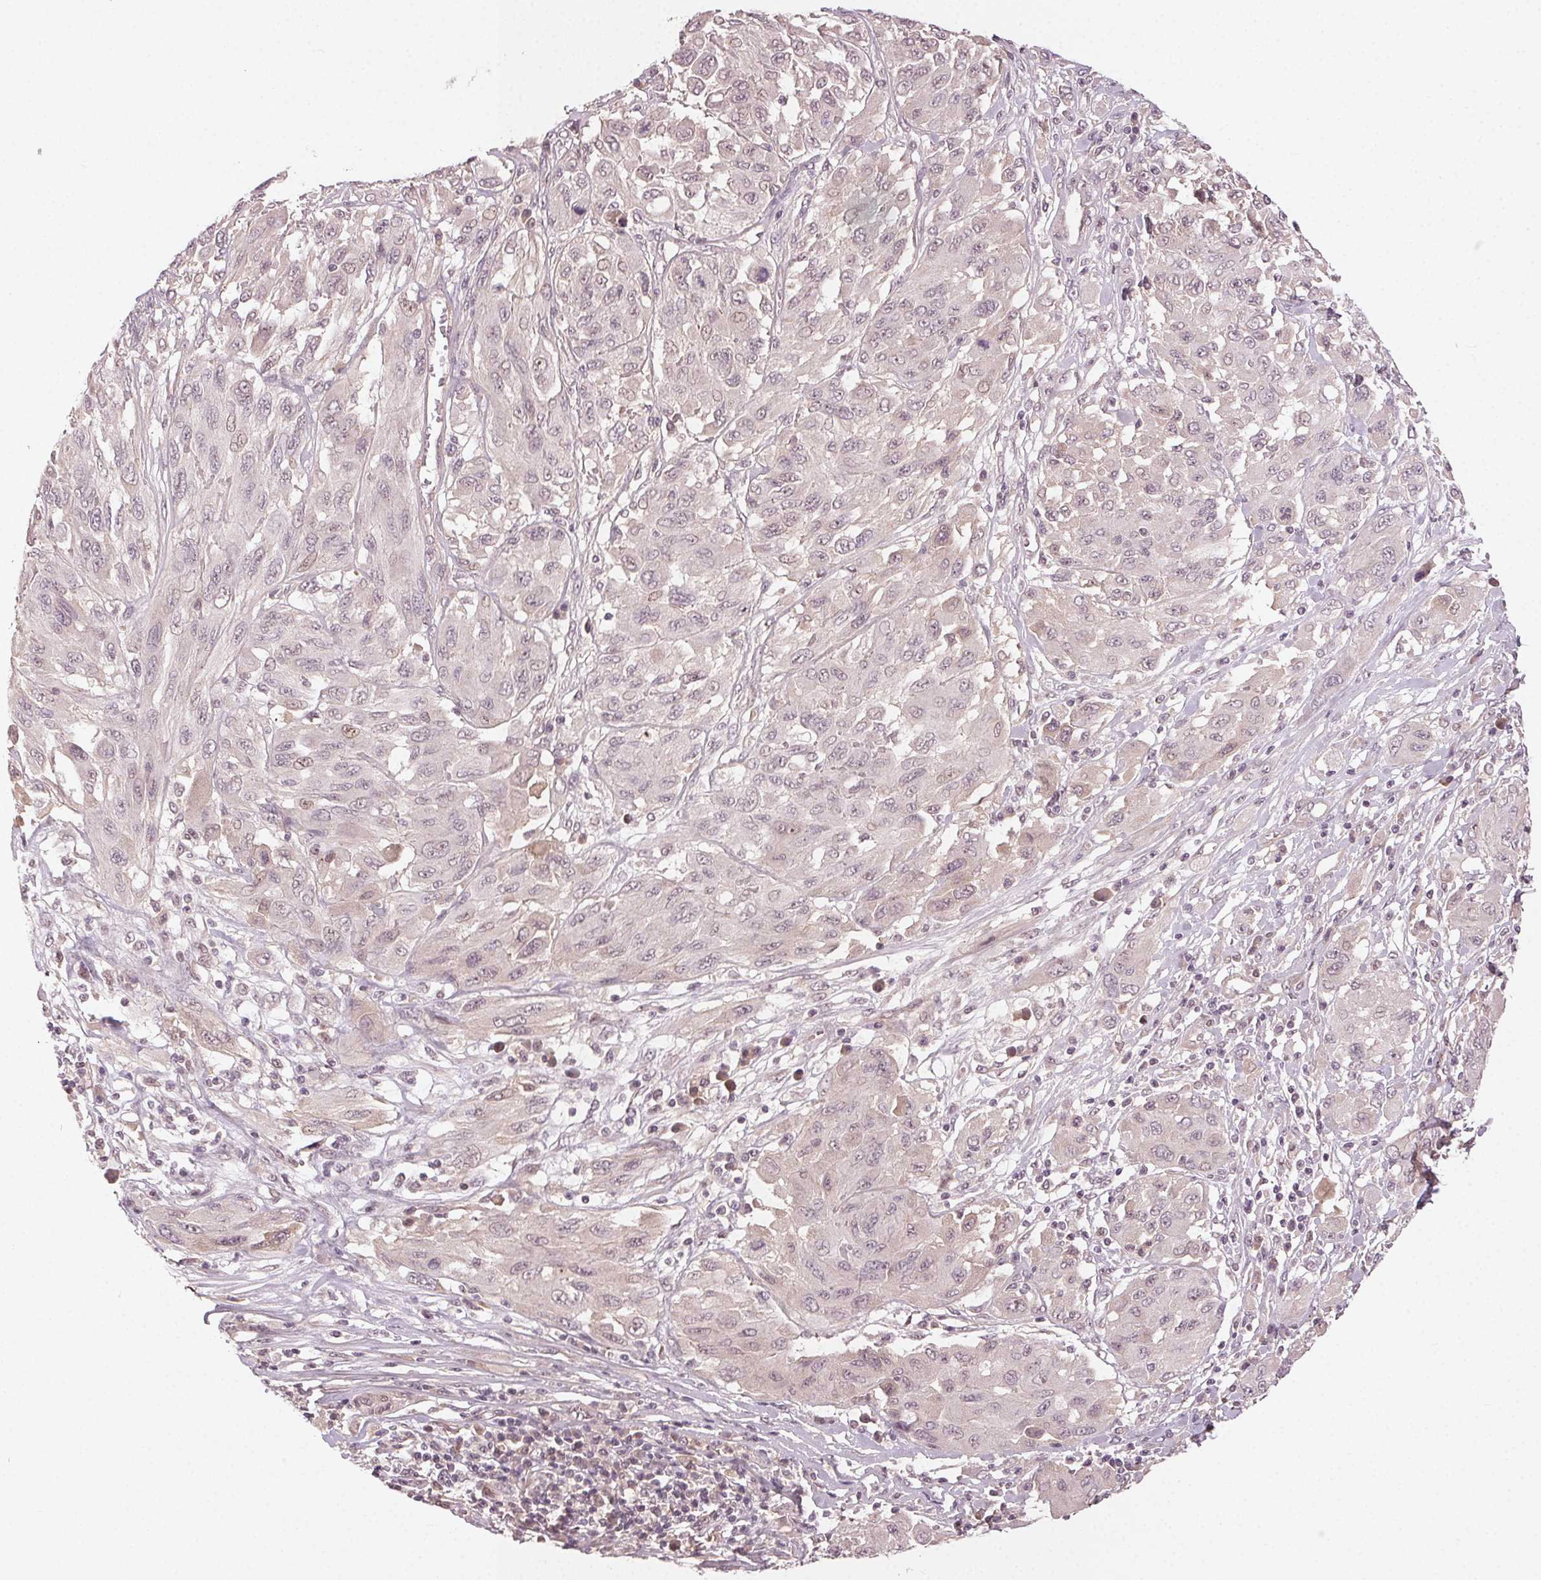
{"staining": {"intensity": "weak", "quantity": "<25%", "location": "nuclear"}, "tissue": "melanoma", "cell_type": "Tumor cells", "image_type": "cancer", "snomed": [{"axis": "morphology", "description": "Malignant melanoma, NOS"}, {"axis": "topography", "description": "Skin"}], "caption": "This is a image of immunohistochemistry staining of melanoma, which shows no staining in tumor cells.", "gene": "TUB", "patient": {"sex": "female", "age": 91}}